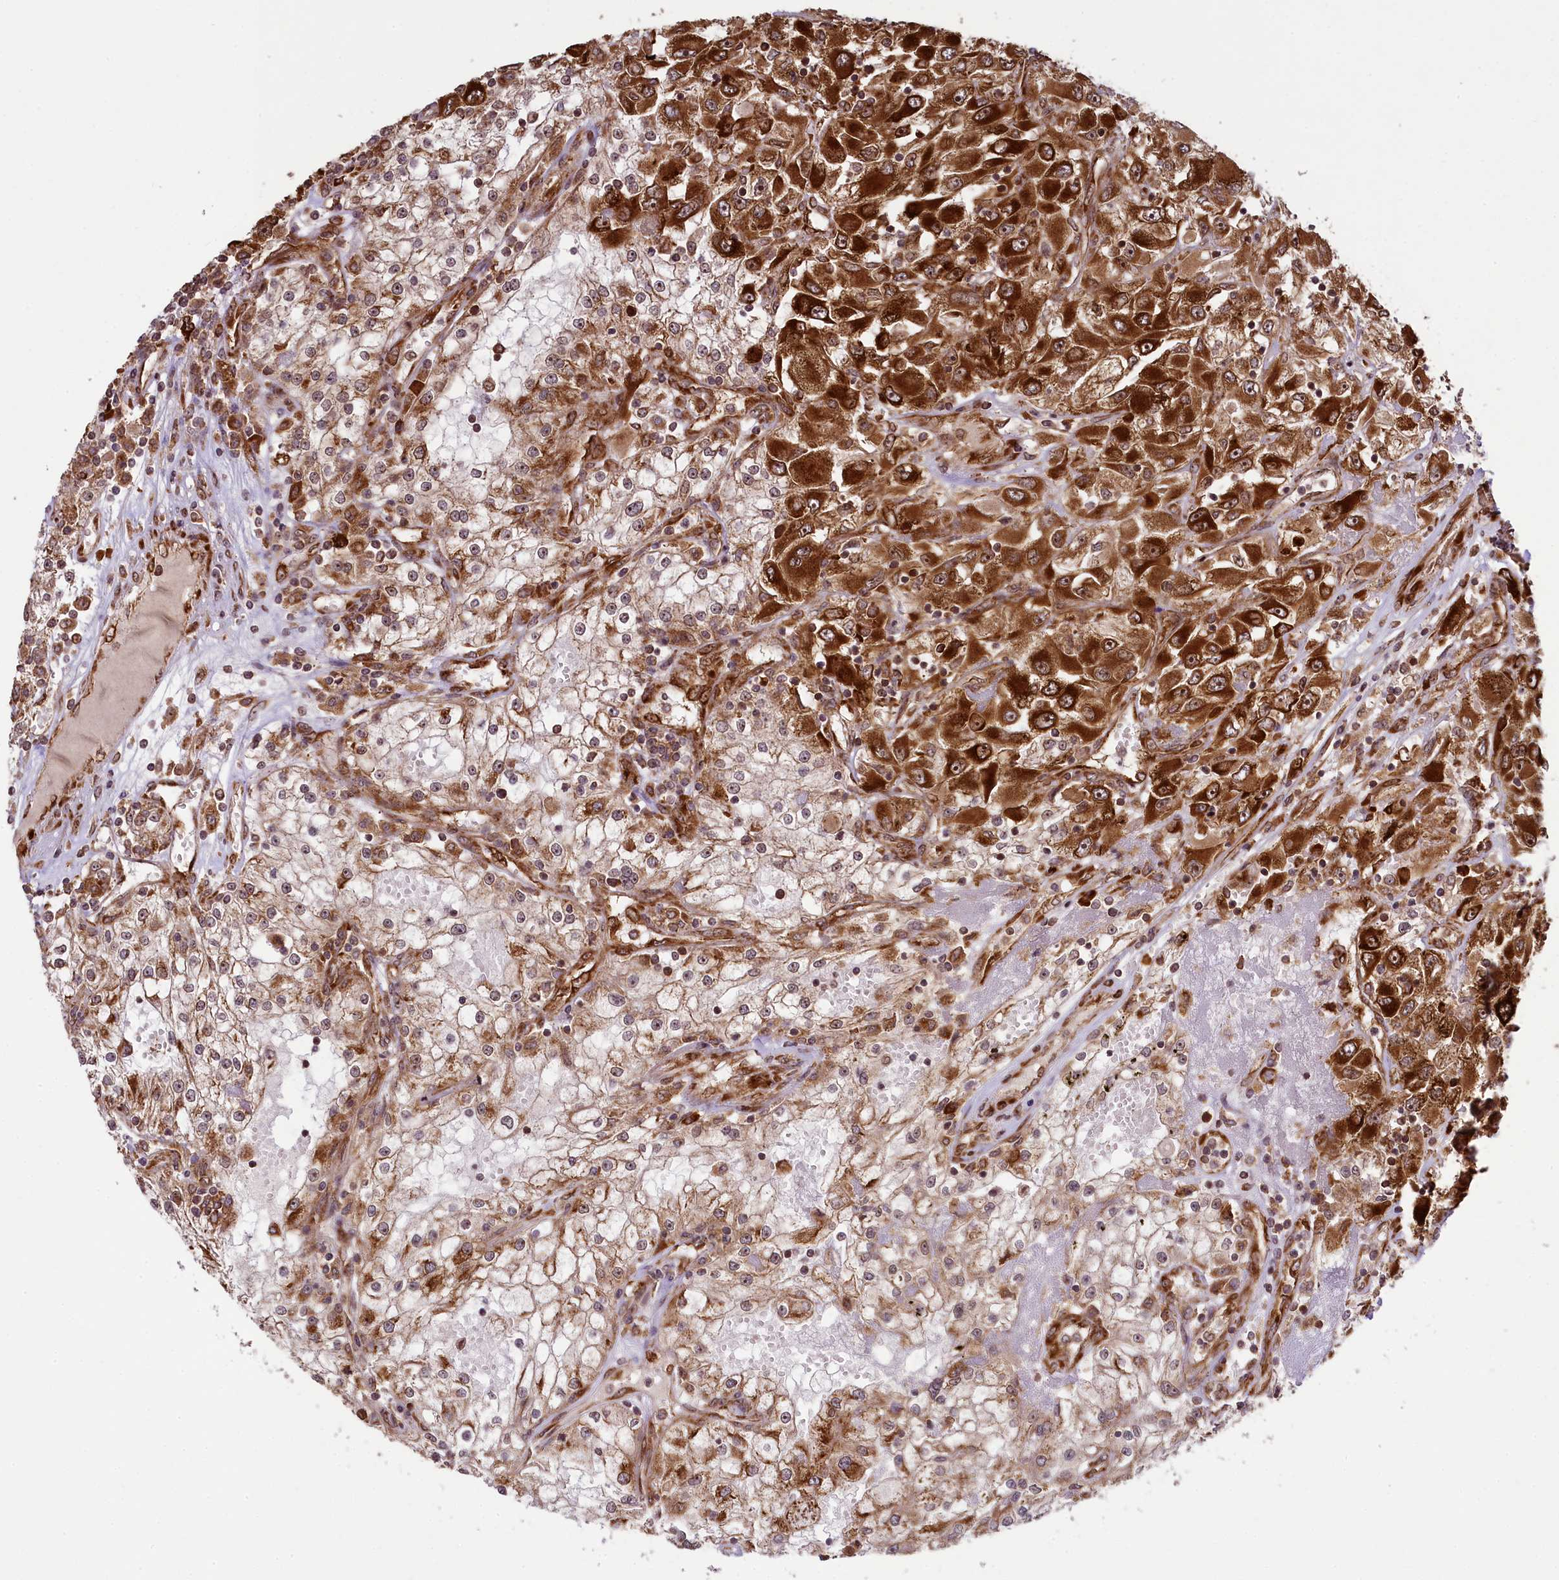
{"staining": {"intensity": "strong", "quantity": ">75%", "location": "cytoplasmic/membranous,nuclear"}, "tissue": "renal cancer", "cell_type": "Tumor cells", "image_type": "cancer", "snomed": [{"axis": "morphology", "description": "Adenocarcinoma, NOS"}, {"axis": "topography", "description": "Kidney"}], "caption": "Immunohistochemical staining of human renal cancer (adenocarcinoma) demonstrates high levels of strong cytoplasmic/membranous and nuclear positivity in about >75% of tumor cells.", "gene": "LARP4", "patient": {"sex": "female", "age": 52}}